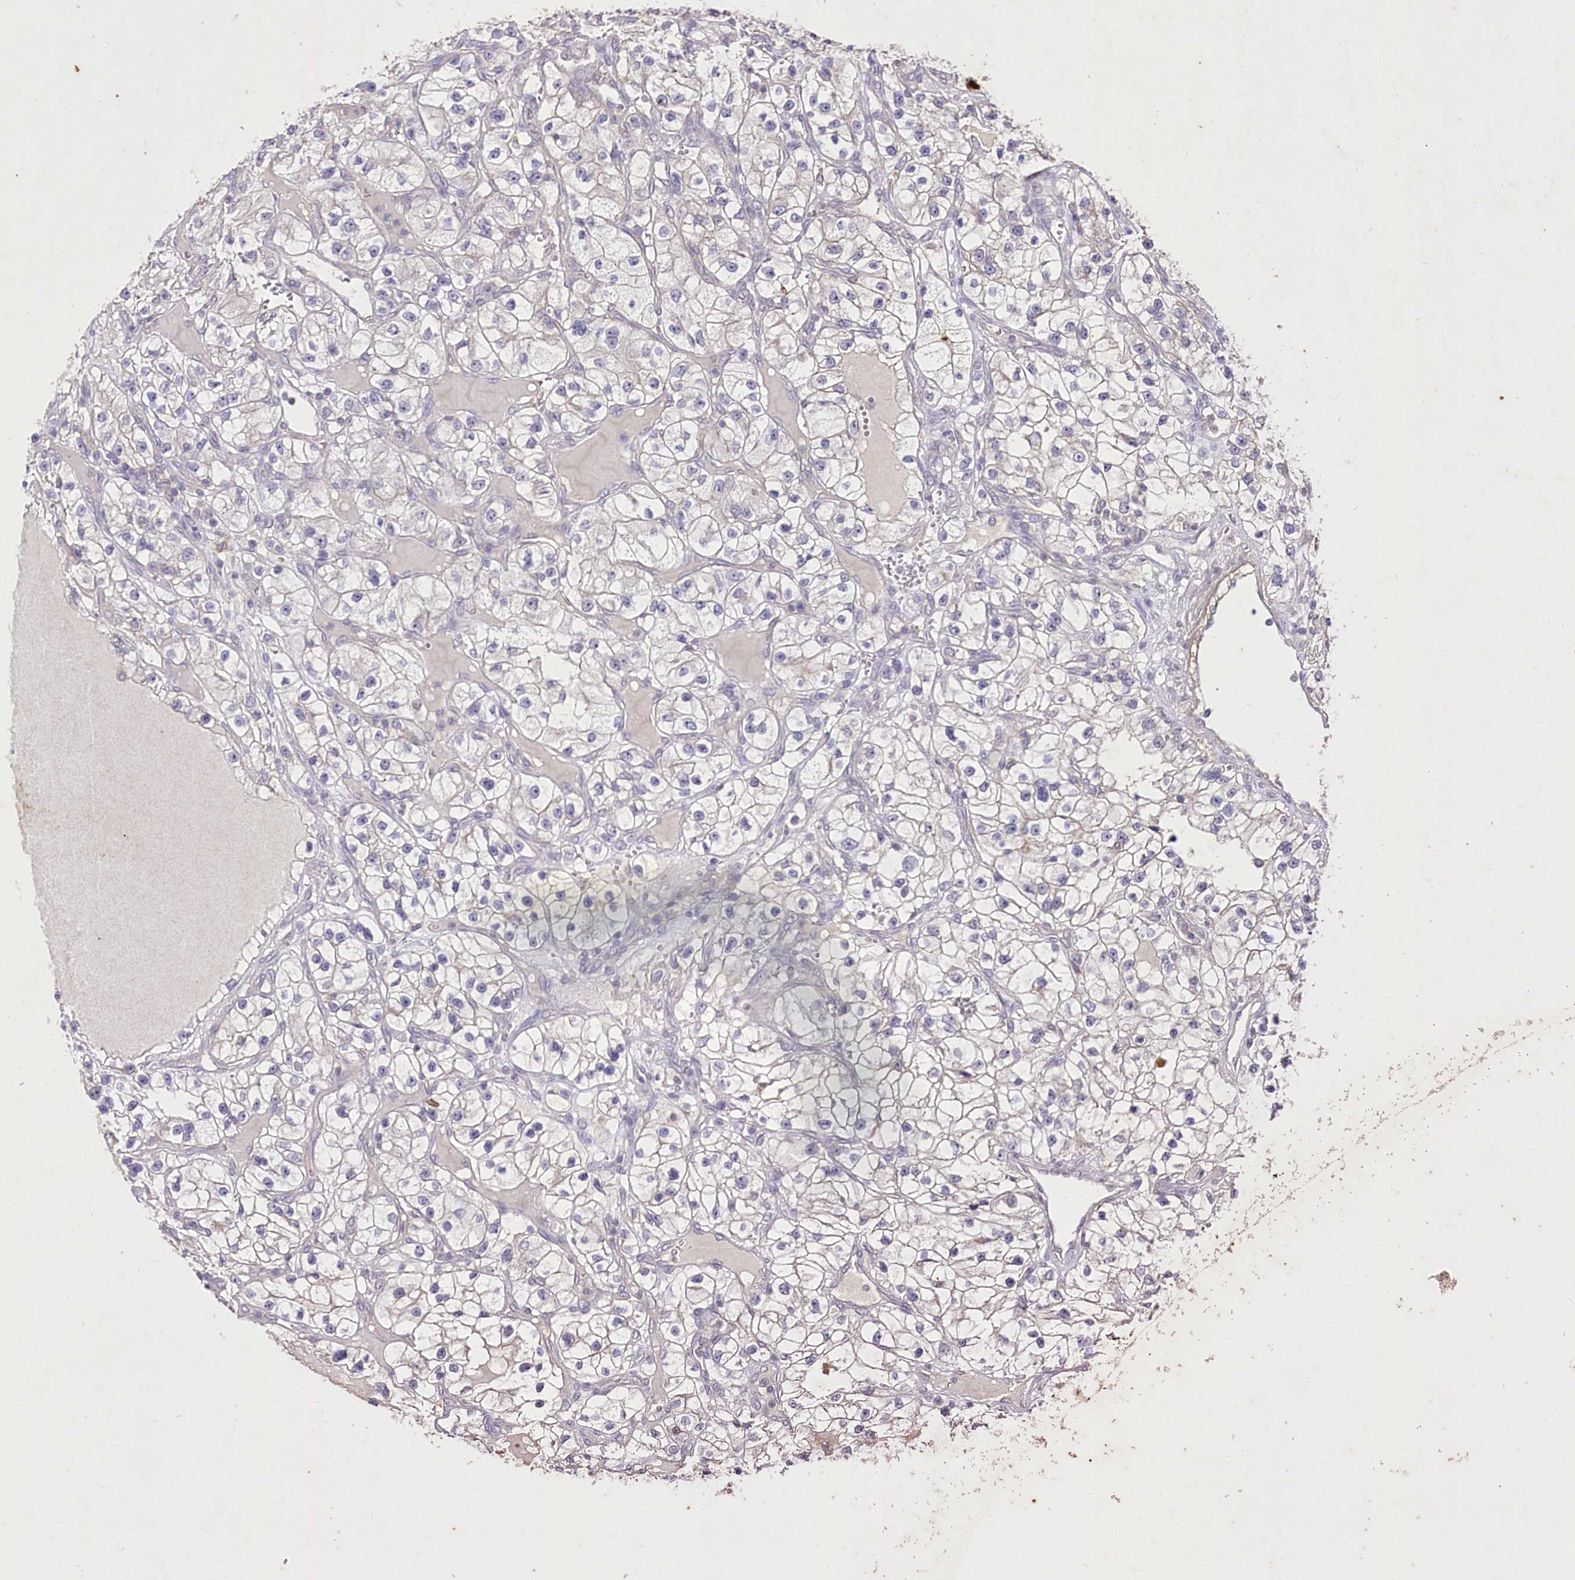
{"staining": {"intensity": "negative", "quantity": "none", "location": "none"}, "tissue": "renal cancer", "cell_type": "Tumor cells", "image_type": "cancer", "snomed": [{"axis": "morphology", "description": "Adenocarcinoma, NOS"}, {"axis": "topography", "description": "Kidney"}], "caption": "Human adenocarcinoma (renal) stained for a protein using IHC displays no expression in tumor cells.", "gene": "ENPP1", "patient": {"sex": "female", "age": 57}}